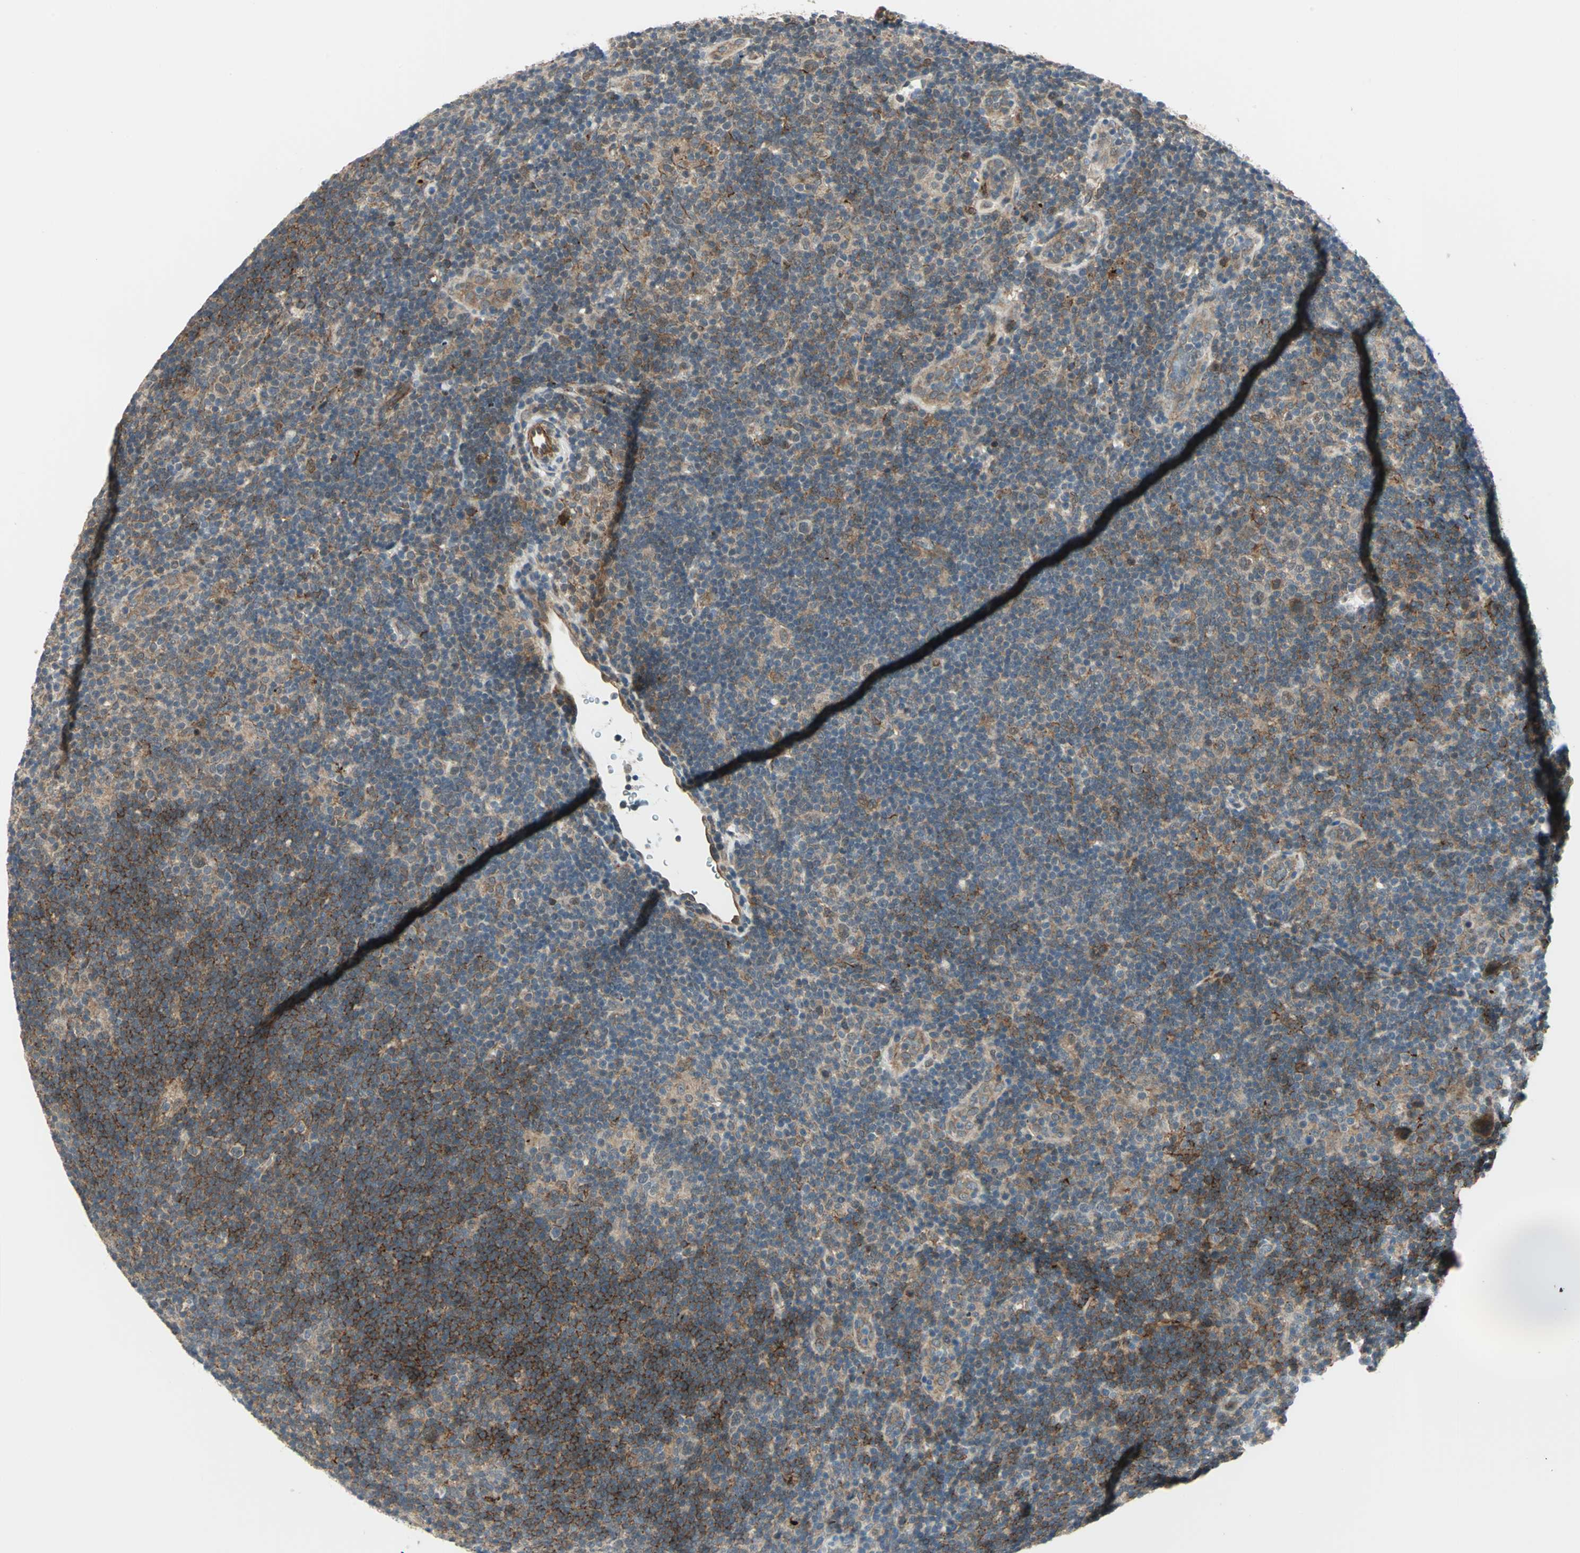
{"staining": {"intensity": "strong", "quantity": "25%-75%", "location": "cytoplasmic/membranous"}, "tissue": "lymphoma", "cell_type": "Tumor cells", "image_type": "cancer", "snomed": [{"axis": "morphology", "description": "Hodgkin's disease, NOS"}, {"axis": "topography", "description": "Lymph node"}], "caption": "Protein expression analysis of human Hodgkin's disease reveals strong cytoplasmic/membranous staining in approximately 25%-75% of tumor cells.", "gene": "PLAGL2", "patient": {"sex": "female", "age": 57}}